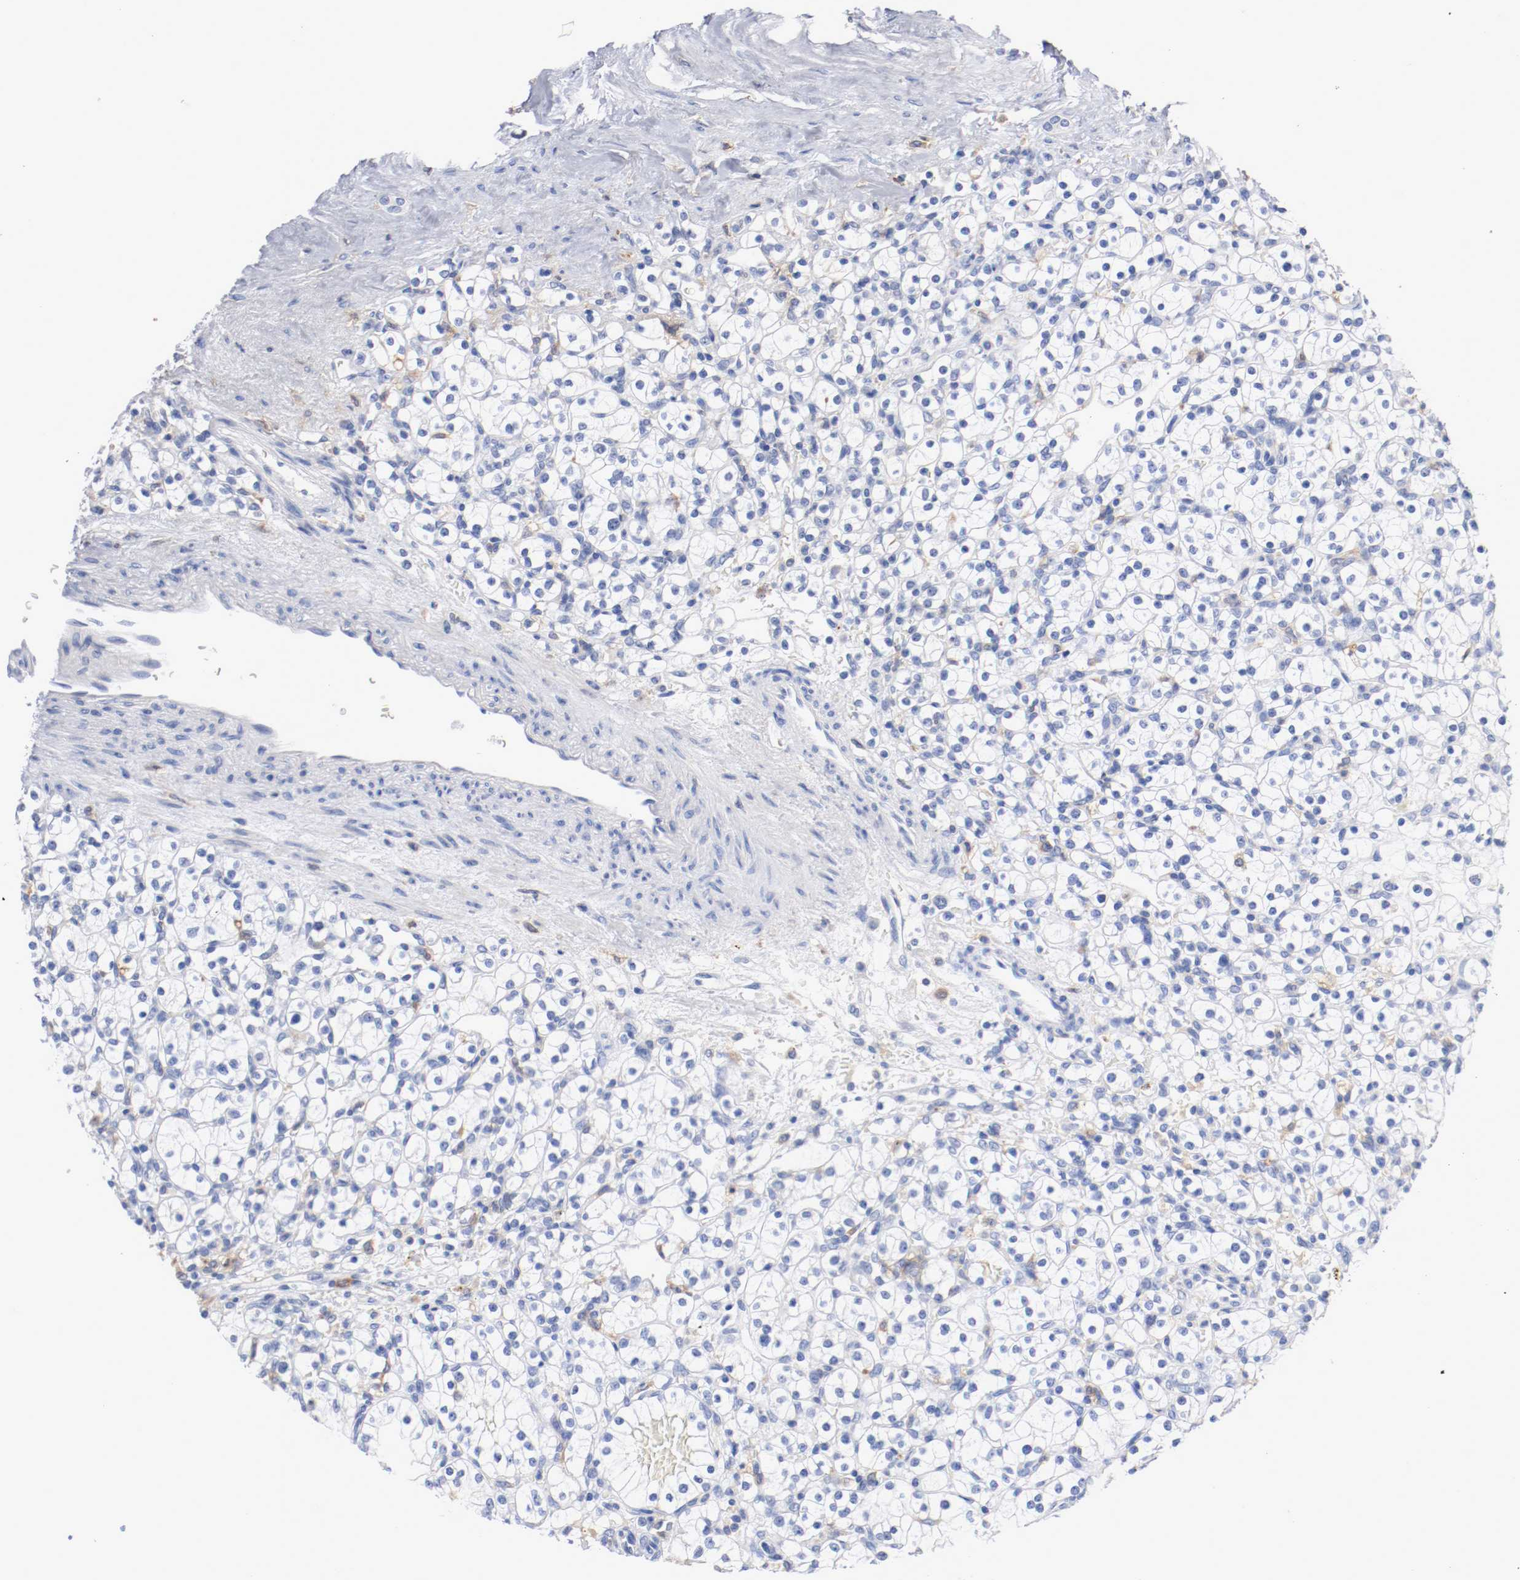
{"staining": {"intensity": "negative", "quantity": "none", "location": "none"}, "tissue": "renal cancer", "cell_type": "Tumor cells", "image_type": "cancer", "snomed": [{"axis": "morphology", "description": "Normal tissue, NOS"}, {"axis": "morphology", "description": "Adenocarcinoma, NOS"}, {"axis": "topography", "description": "Kidney"}], "caption": "Tumor cells show no significant expression in adenocarcinoma (renal).", "gene": "FGFBP1", "patient": {"sex": "female", "age": 55}}